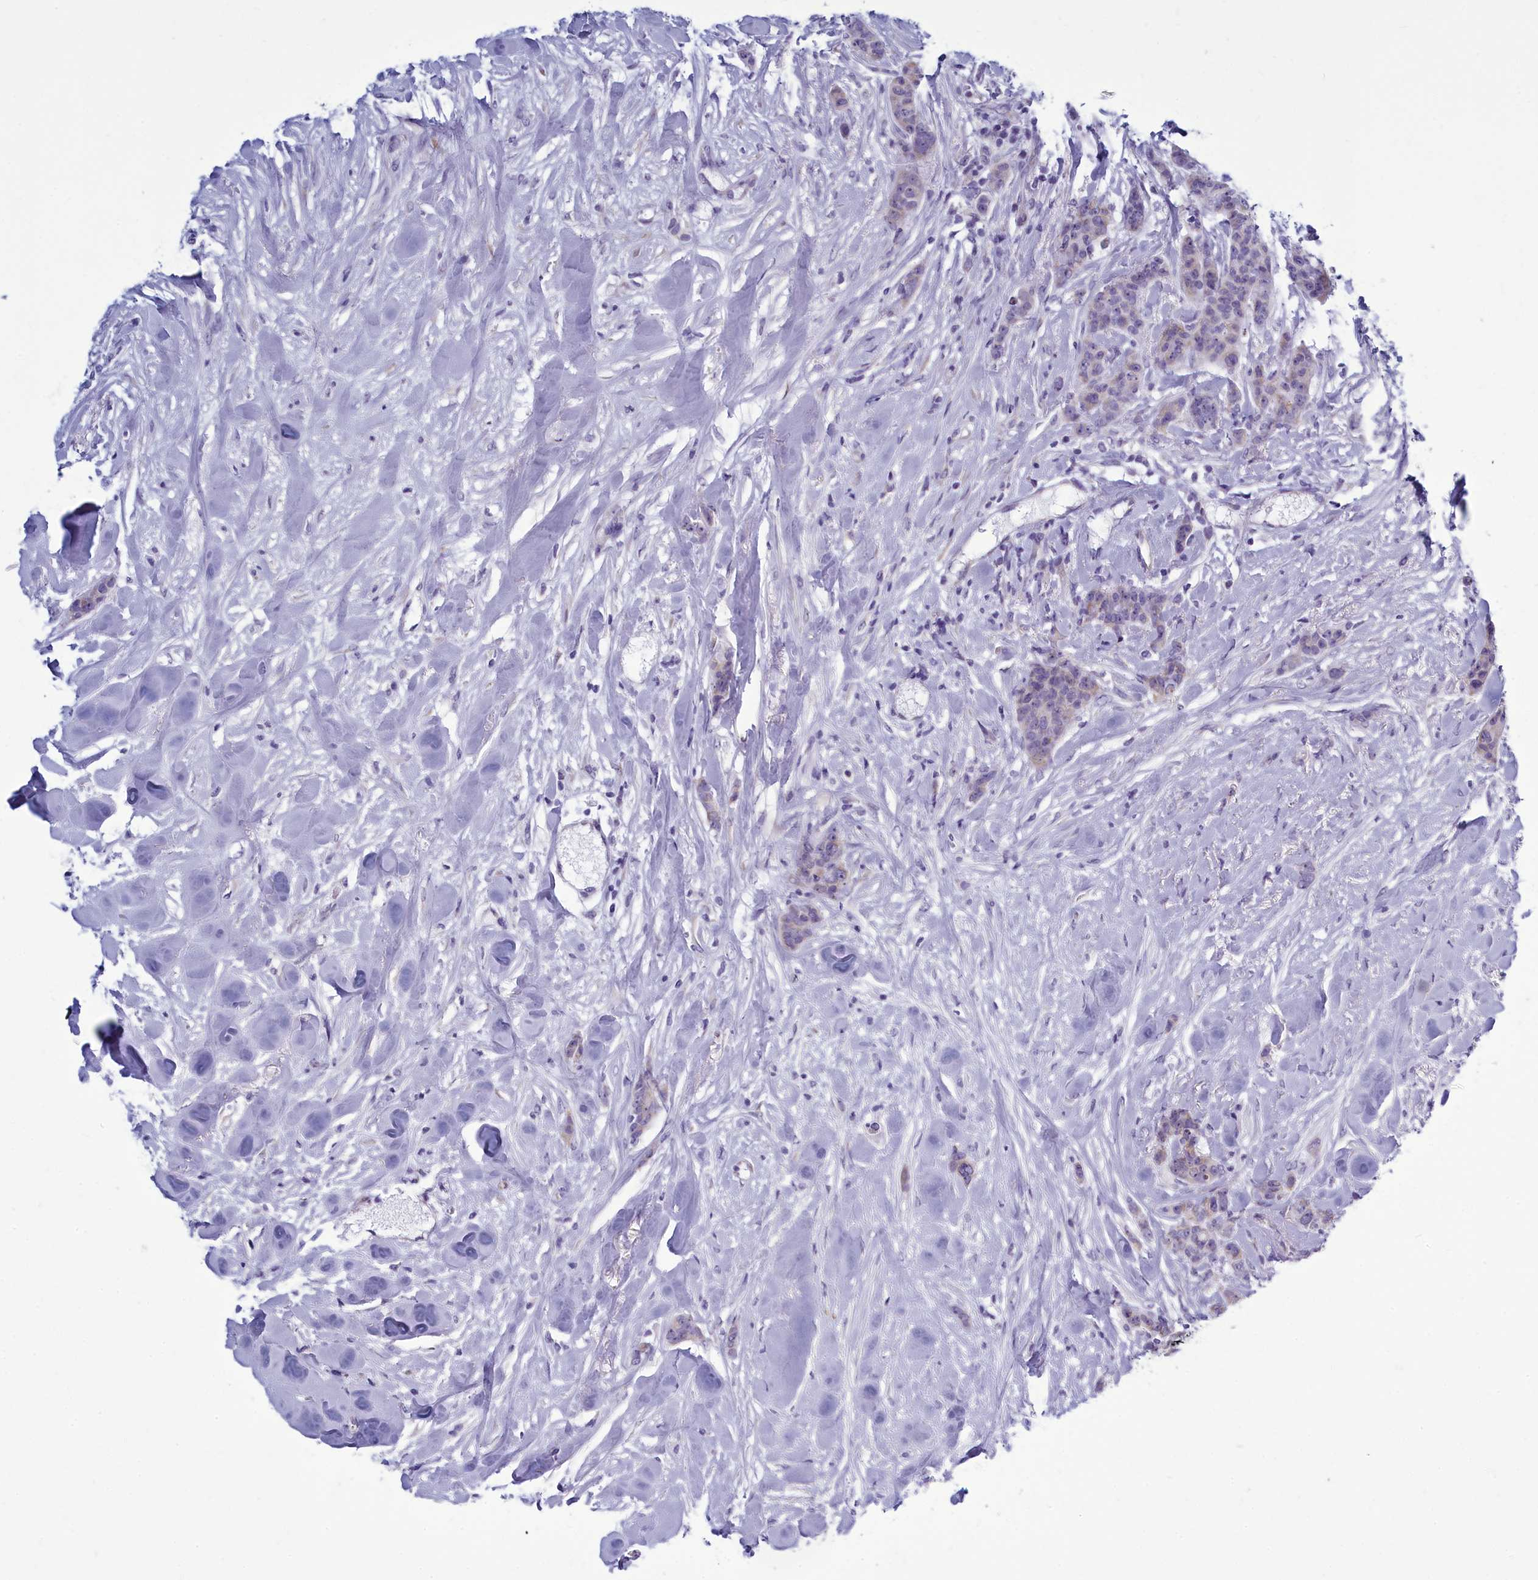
{"staining": {"intensity": "weak", "quantity": "<25%", "location": "cytoplasmic/membranous"}, "tissue": "breast cancer", "cell_type": "Tumor cells", "image_type": "cancer", "snomed": [{"axis": "morphology", "description": "Duct carcinoma"}, {"axis": "topography", "description": "Breast"}], "caption": "A histopathology image of human breast infiltrating ductal carcinoma is negative for staining in tumor cells.", "gene": "CENATAC", "patient": {"sex": "female", "age": 40}}